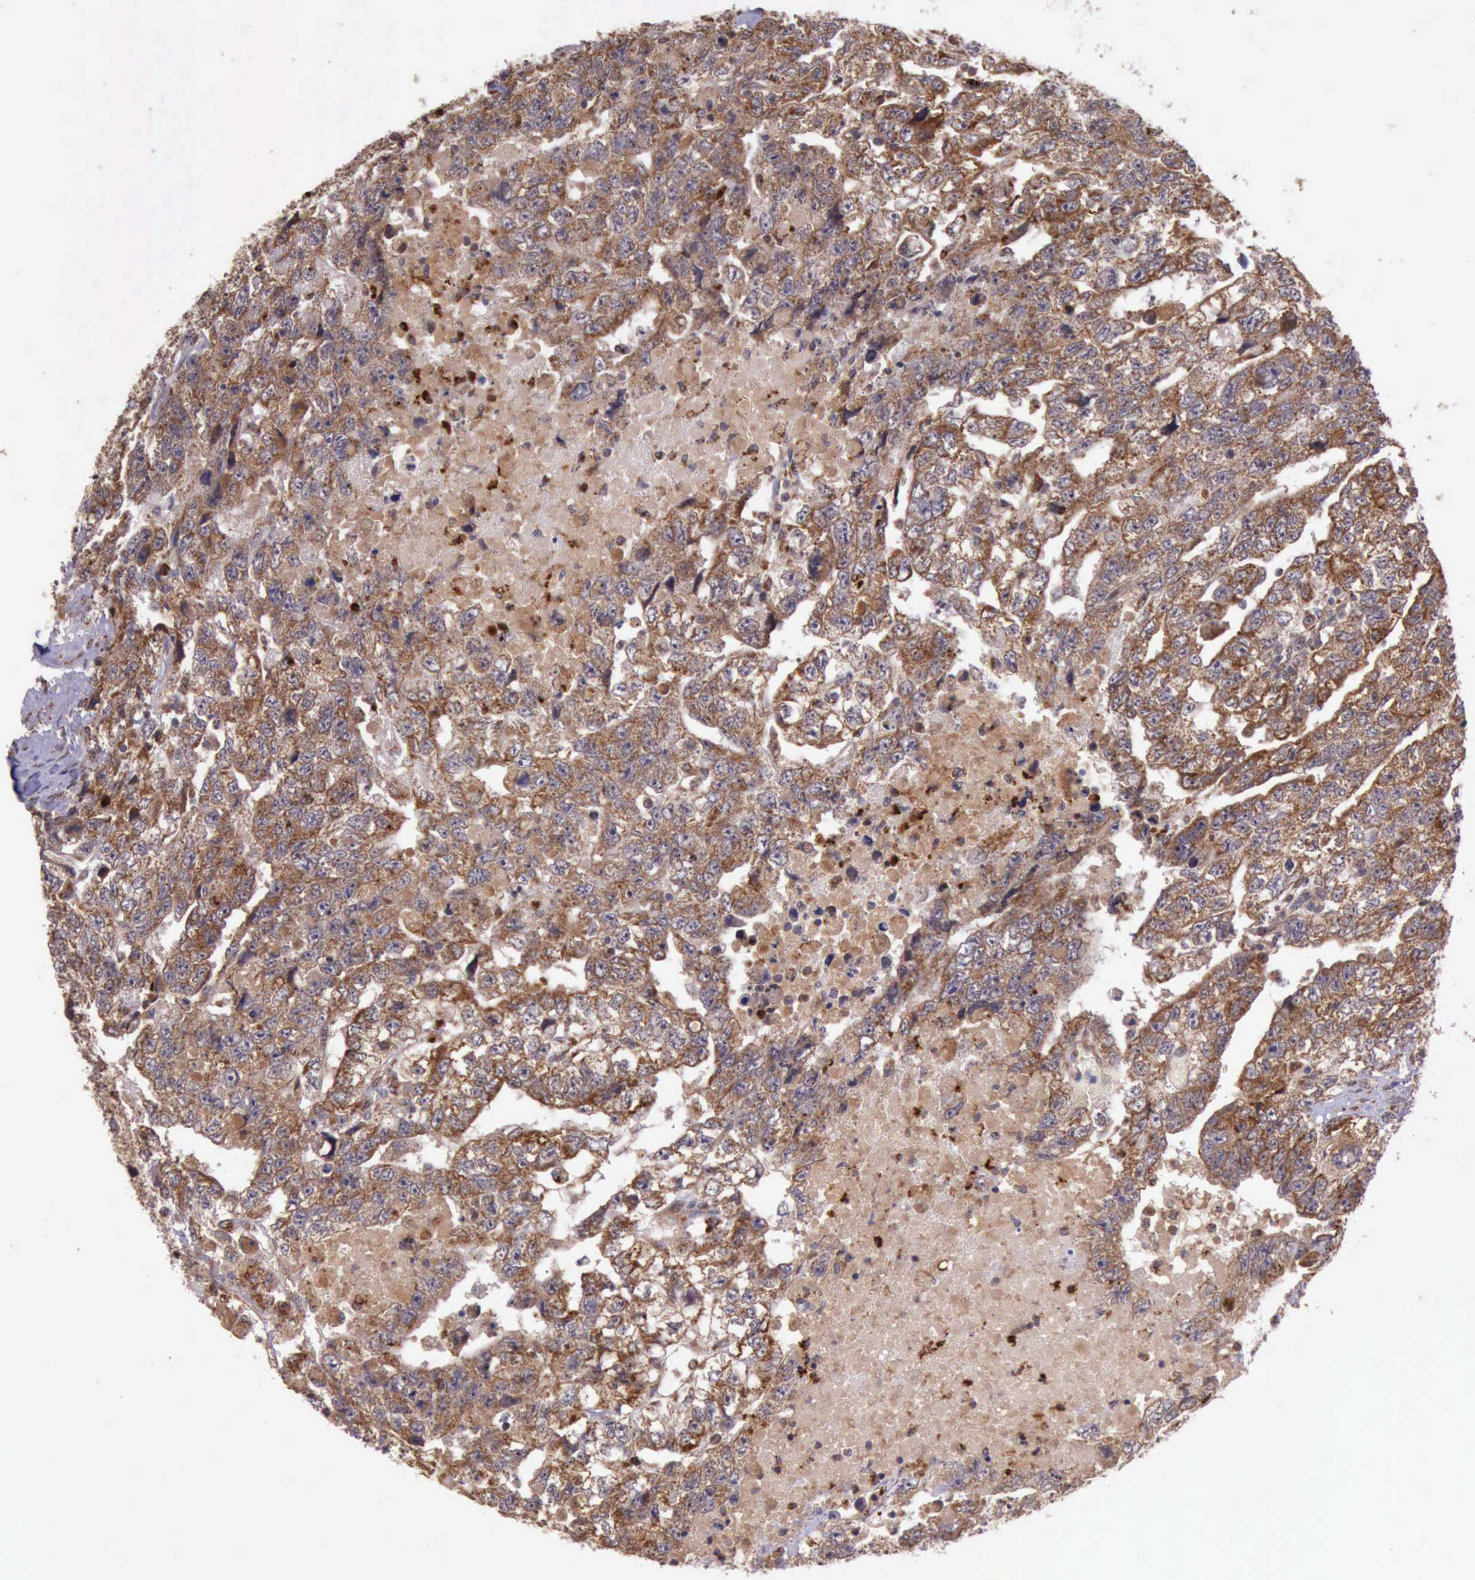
{"staining": {"intensity": "moderate", "quantity": ">75%", "location": "cytoplasmic/membranous"}, "tissue": "testis cancer", "cell_type": "Tumor cells", "image_type": "cancer", "snomed": [{"axis": "morphology", "description": "Carcinoma, Embryonal, NOS"}, {"axis": "topography", "description": "Testis"}], "caption": "Embryonal carcinoma (testis) stained with a protein marker displays moderate staining in tumor cells.", "gene": "ARMCX3", "patient": {"sex": "male", "age": 36}}